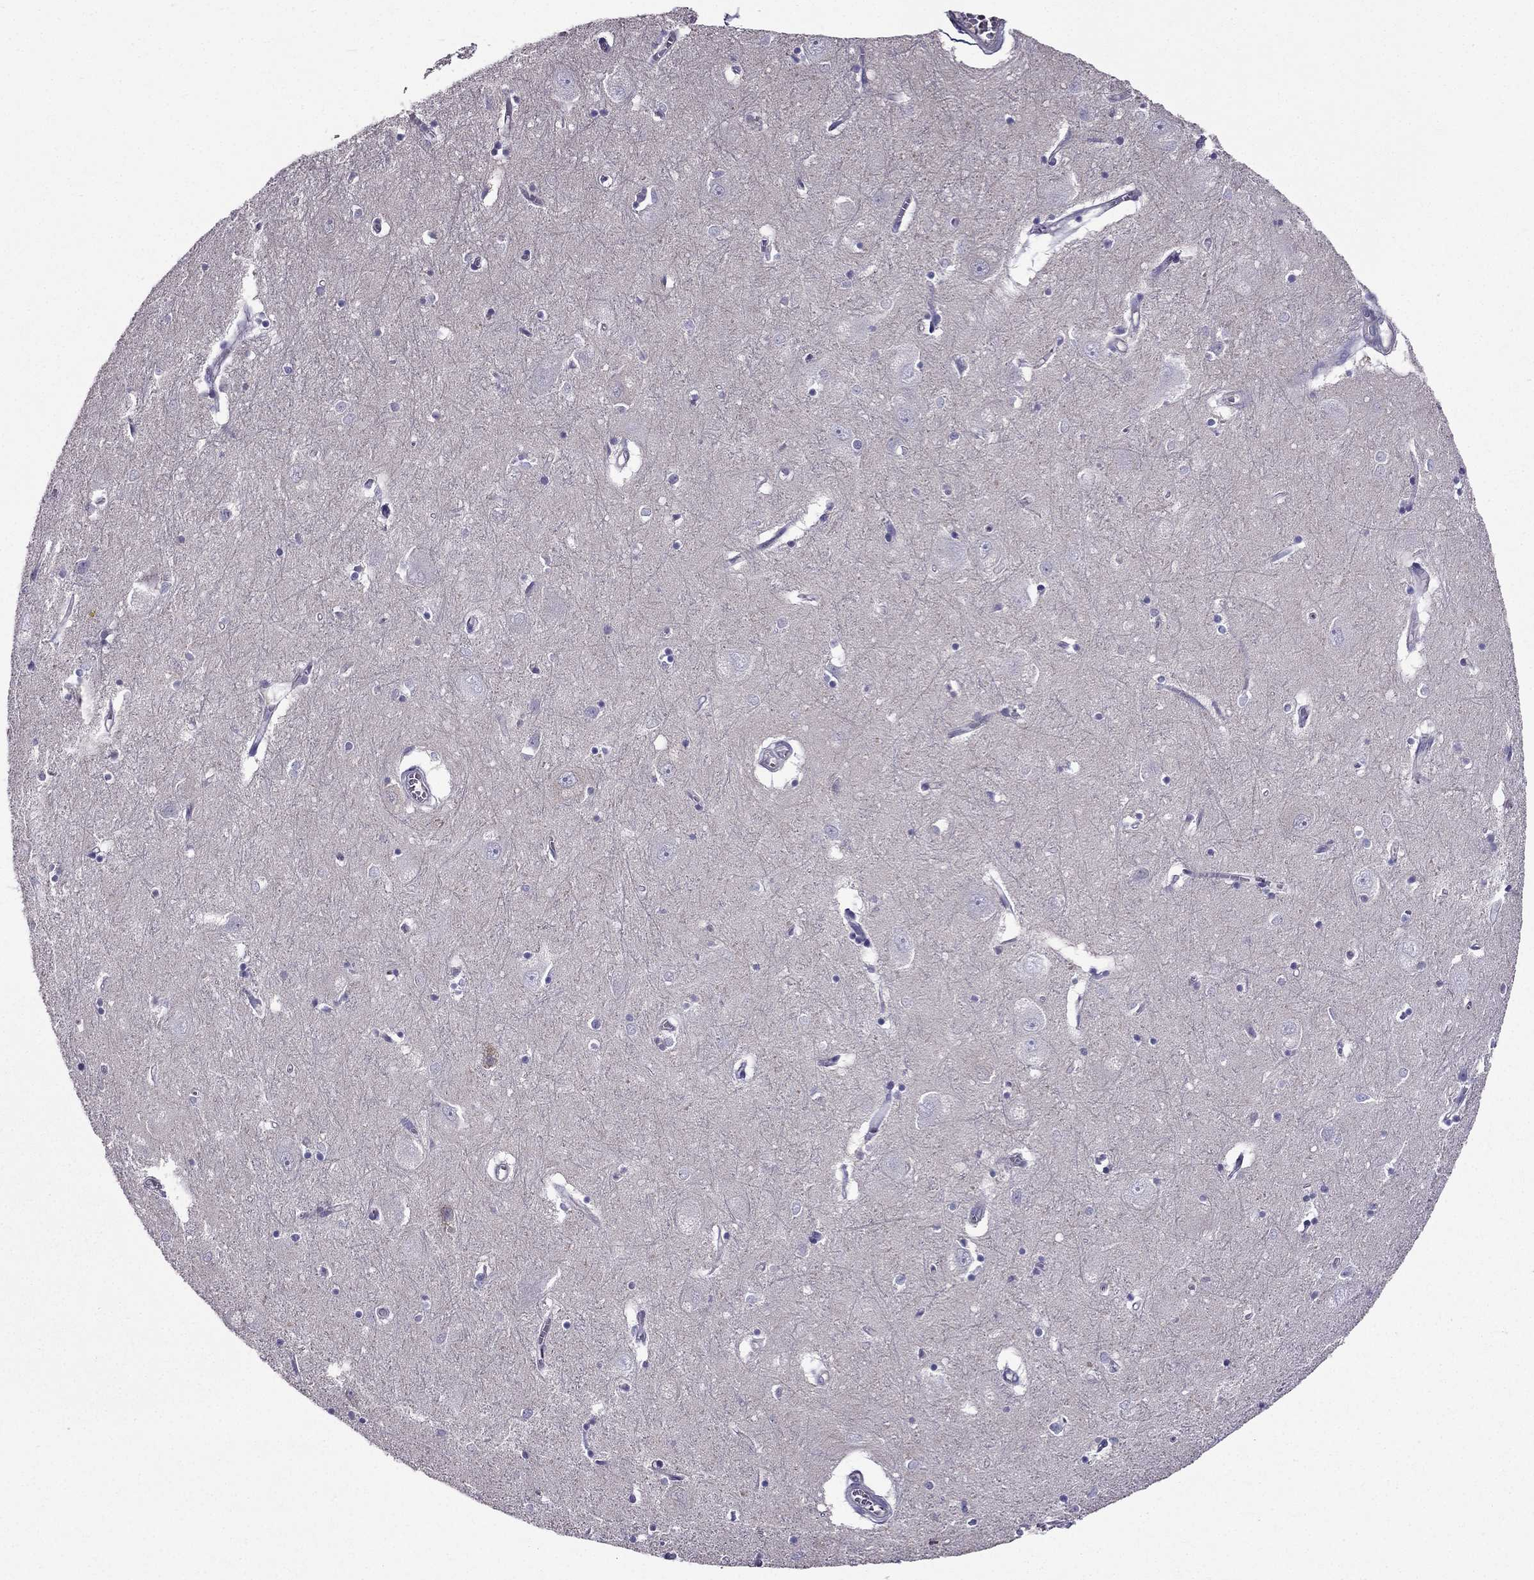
{"staining": {"intensity": "negative", "quantity": "none", "location": "none"}, "tissue": "caudate", "cell_type": "Glial cells", "image_type": "normal", "snomed": [{"axis": "morphology", "description": "Normal tissue, NOS"}, {"axis": "topography", "description": "Lateral ventricle wall"}], "caption": "DAB (3,3'-diaminobenzidine) immunohistochemical staining of normal human caudate displays no significant staining in glial cells. (DAB (3,3'-diaminobenzidine) IHC visualized using brightfield microscopy, high magnification).", "gene": "AAK1", "patient": {"sex": "male", "age": 54}}